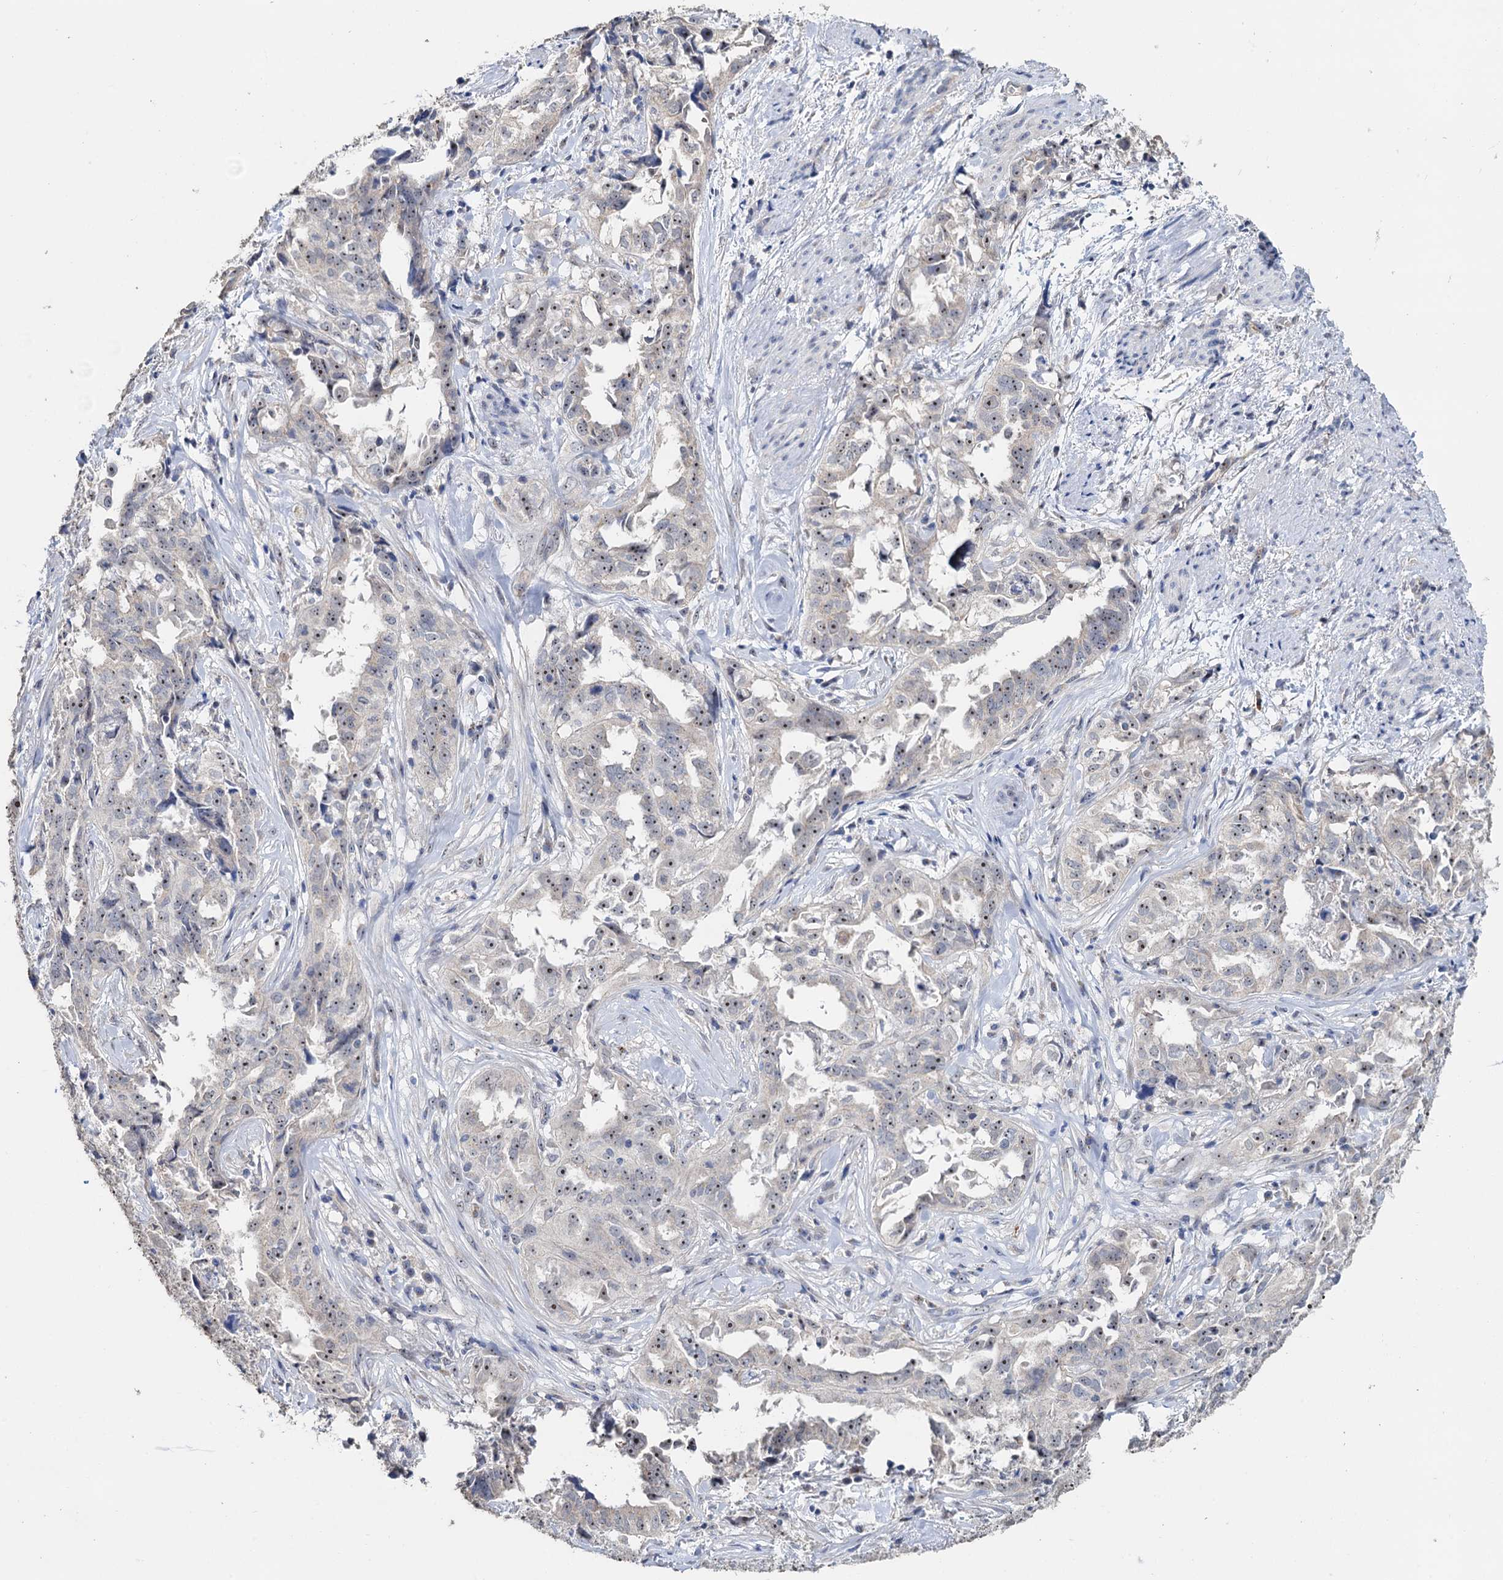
{"staining": {"intensity": "weak", "quantity": "25%-75%", "location": "nuclear"}, "tissue": "endometrial cancer", "cell_type": "Tumor cells", "image_type": "cancer", "snomed": [{"axis": "morphology", "description": "Adenocarcinoma, NOS"}, {"axis": "topography", "description": "Endometrium"}], "caption": "Endometrial adenocarcinoma was stained to show a protein in brown. There is low levels of weak nuclear expression in about 25%-75% of tumor cells.", "gene": "C2CD3", "patient": {"sex": "female", "age": 65}}